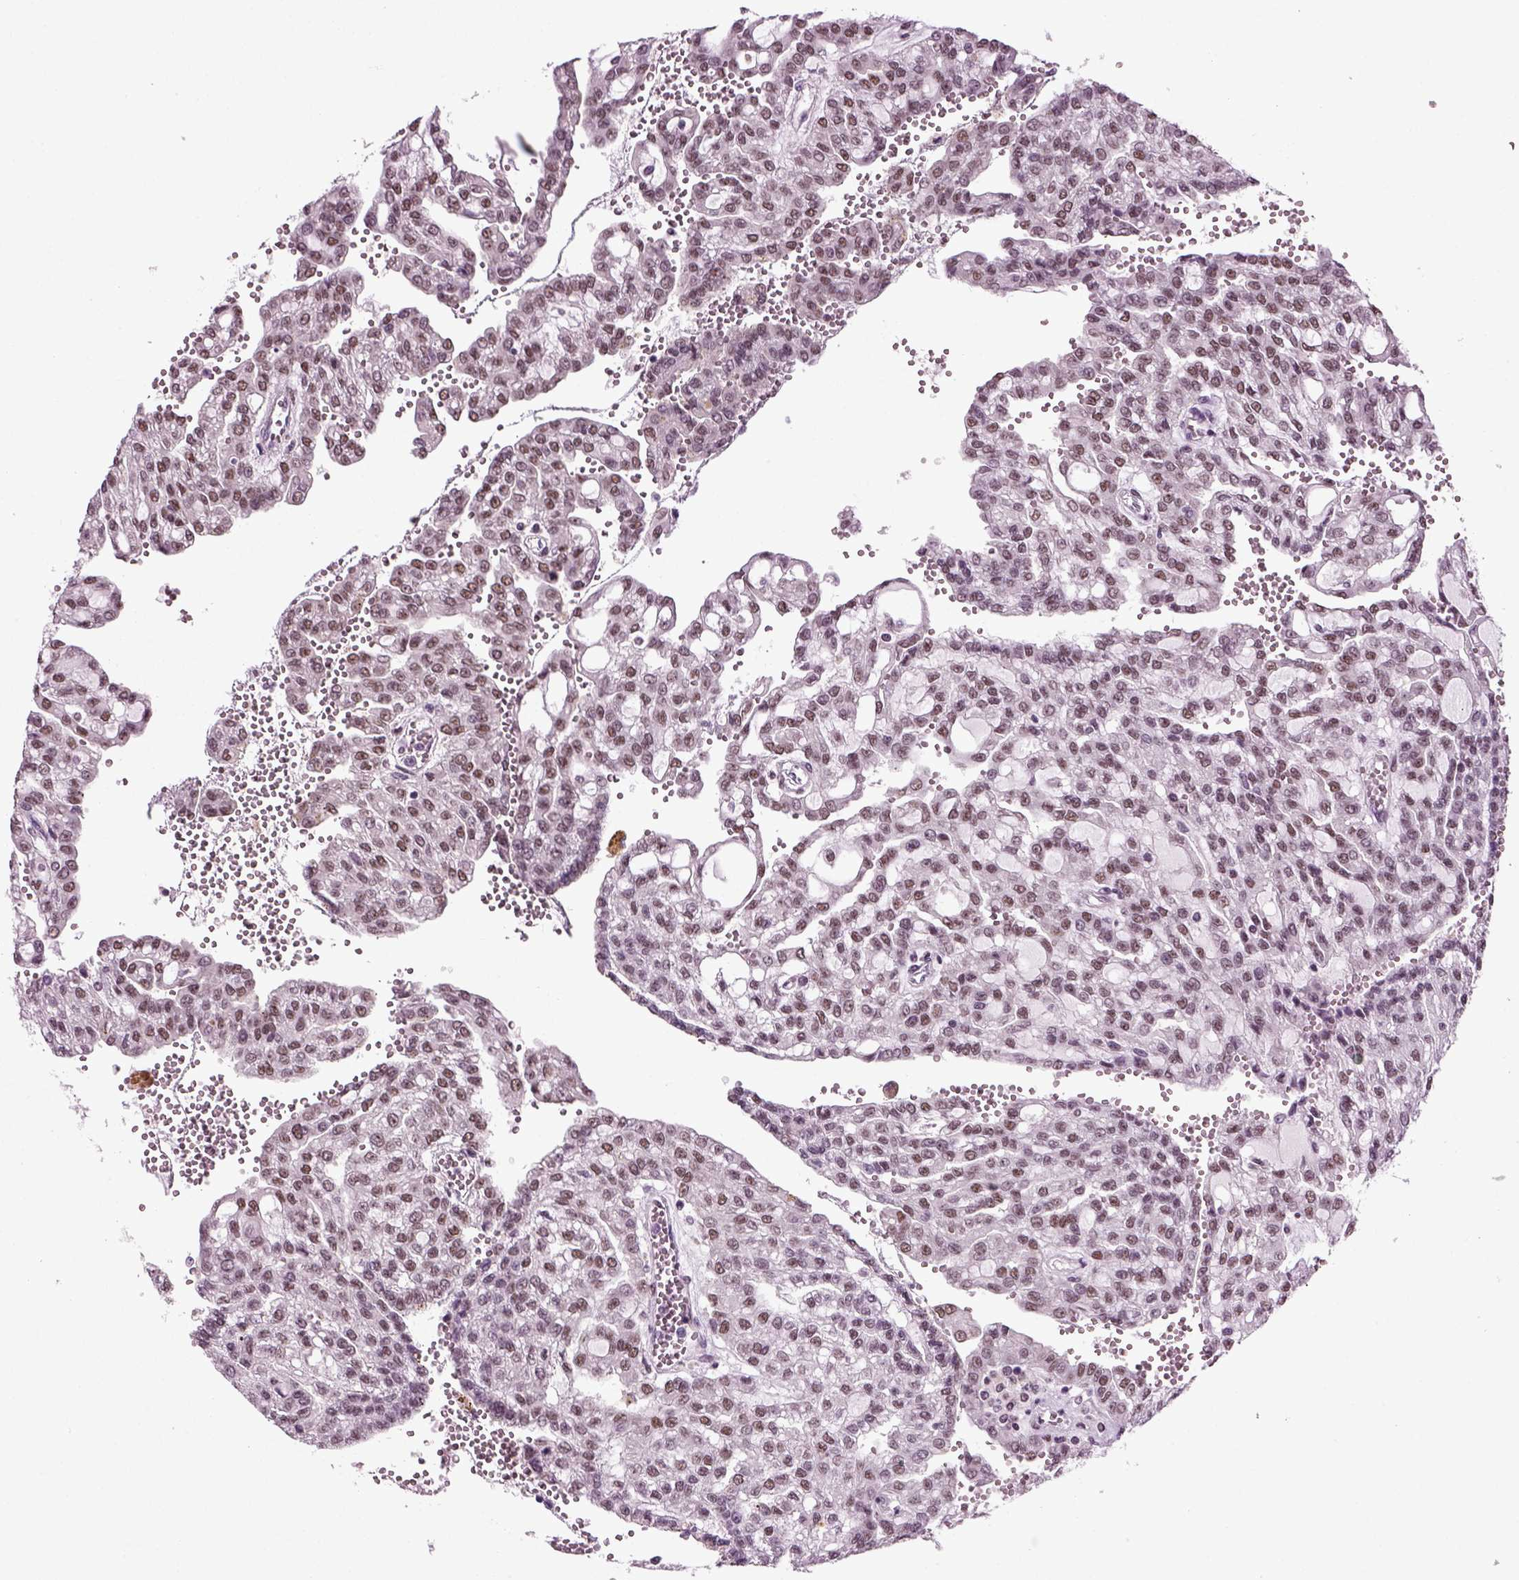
{"staining": {"intensity": "moderate", "quantity": "25%-75%", "location": "nuclear"}, "tissue": "renal cancer", "cell_type": "Tumor cells", "image_type": "cancer", "snomed": [{"axis": "morphology", "description": "Adenocarcinoma, NOS"}, {"axis": "topography", "description": "Kidney"}], "caption": "Protein expression analysis of human renal cancer (adenocarcinoma) reveals moderate nuclear staining in approximately 25%-75% of tumor cells. Nuclei are stained in blue.", "gene": "RCOR3", "patient": {"sex": "male", "age": 63}}